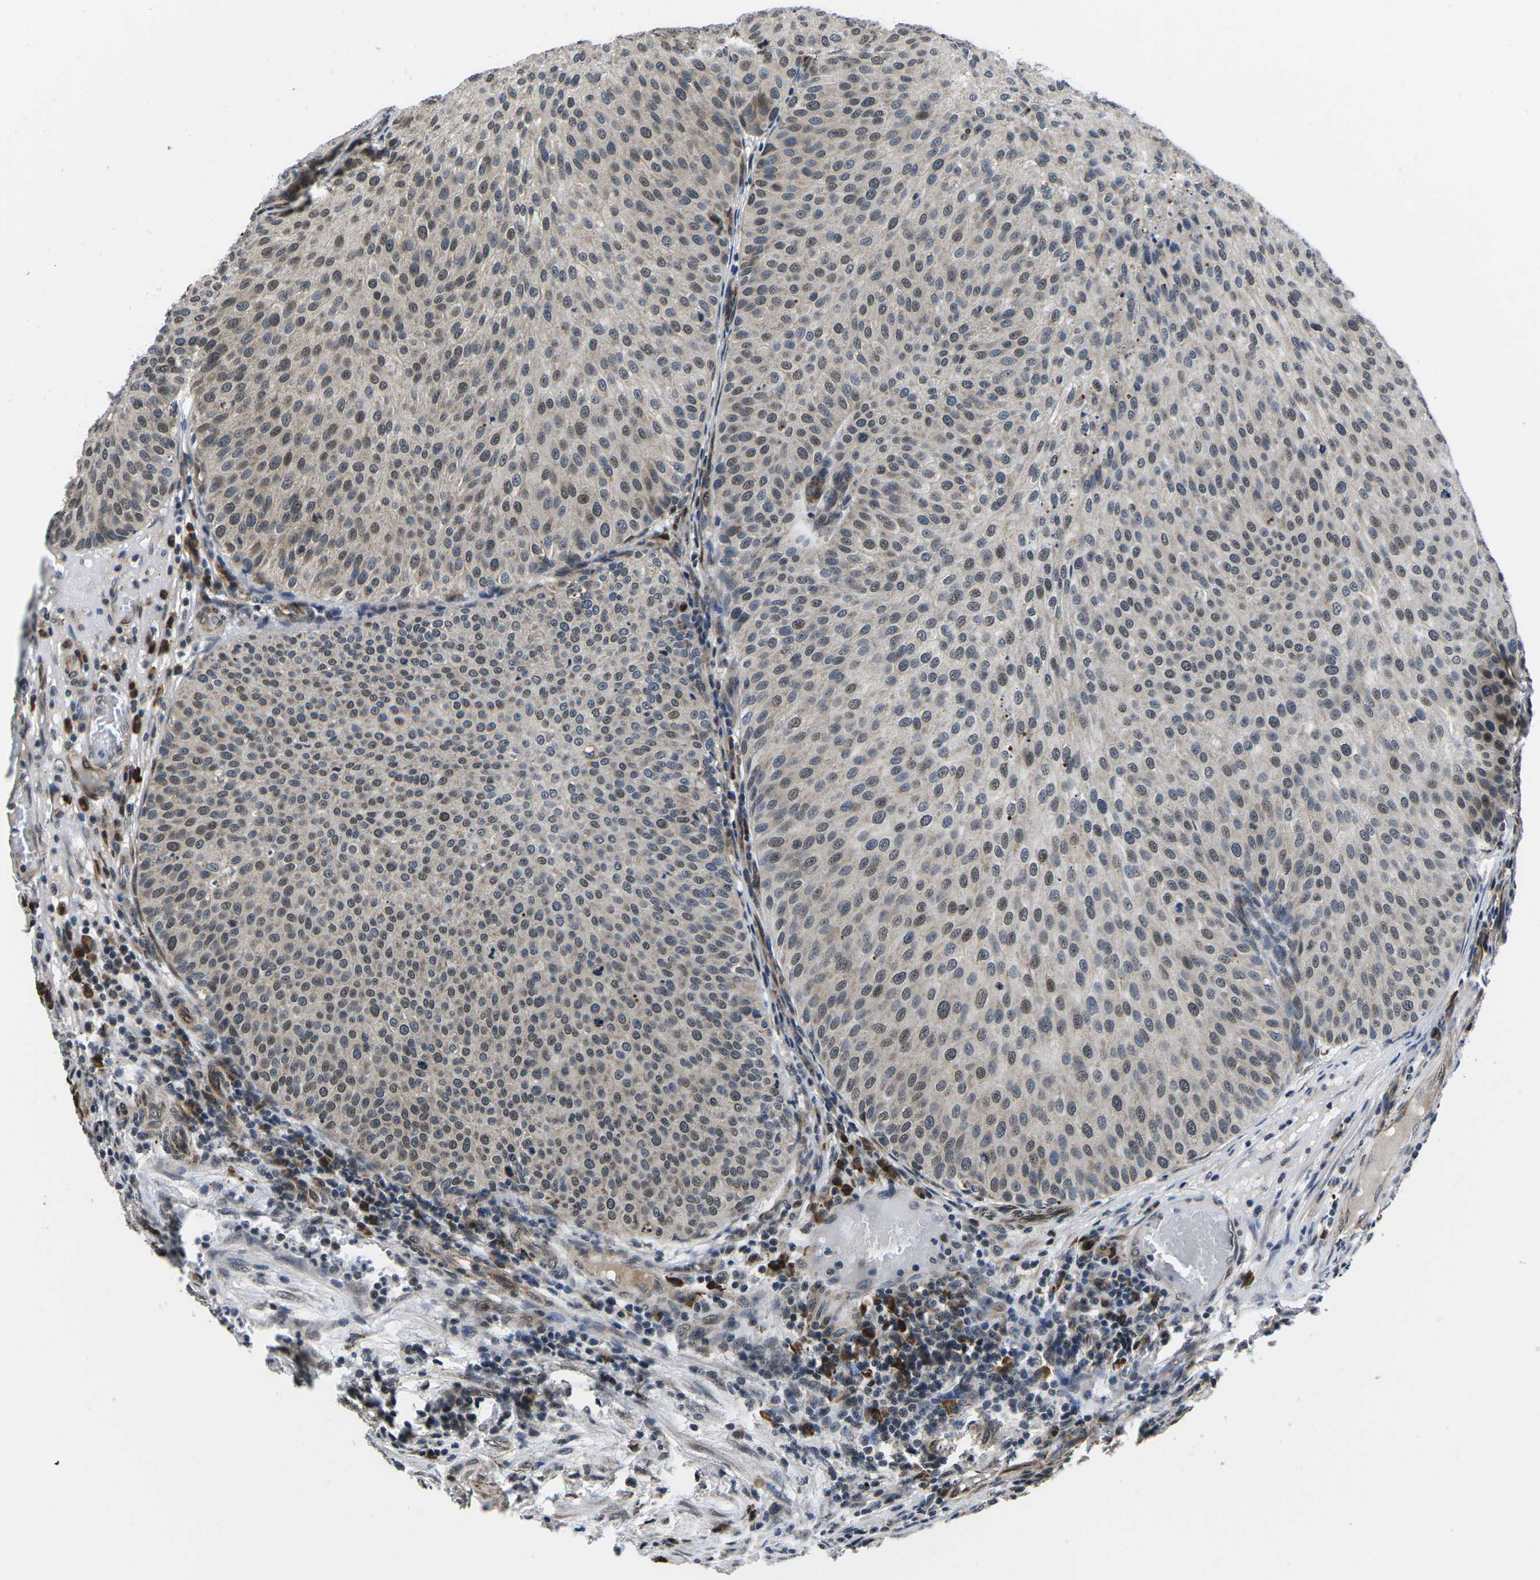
{"staining": {"intensity": "moderate", "quantity": "25%-75%", "location": "nuclear"}, "tissue": "urothelial cancer", "cell_type": "Tumor cells", "image_type": "cancer", "snomed": [{"axis": "morphology", "description": "Urothelial carcinoma, Low grade"}, {"axis": "topography", "description": "Smooth muscle"}, {"axis": "topography", "description": "Urinary bladder"}], "caption": "A micrograph of urothelial carcinoma (low-grade) stained for a protein exhibits moderate nuclear brown staining in tumor cells. (DAB (3,3'-diaminobenzidine) IHC, brown staining for protein, blue staining for nuclei).", "gene": "CCNE1", "patient": {"sex": "male", "age": 60}}